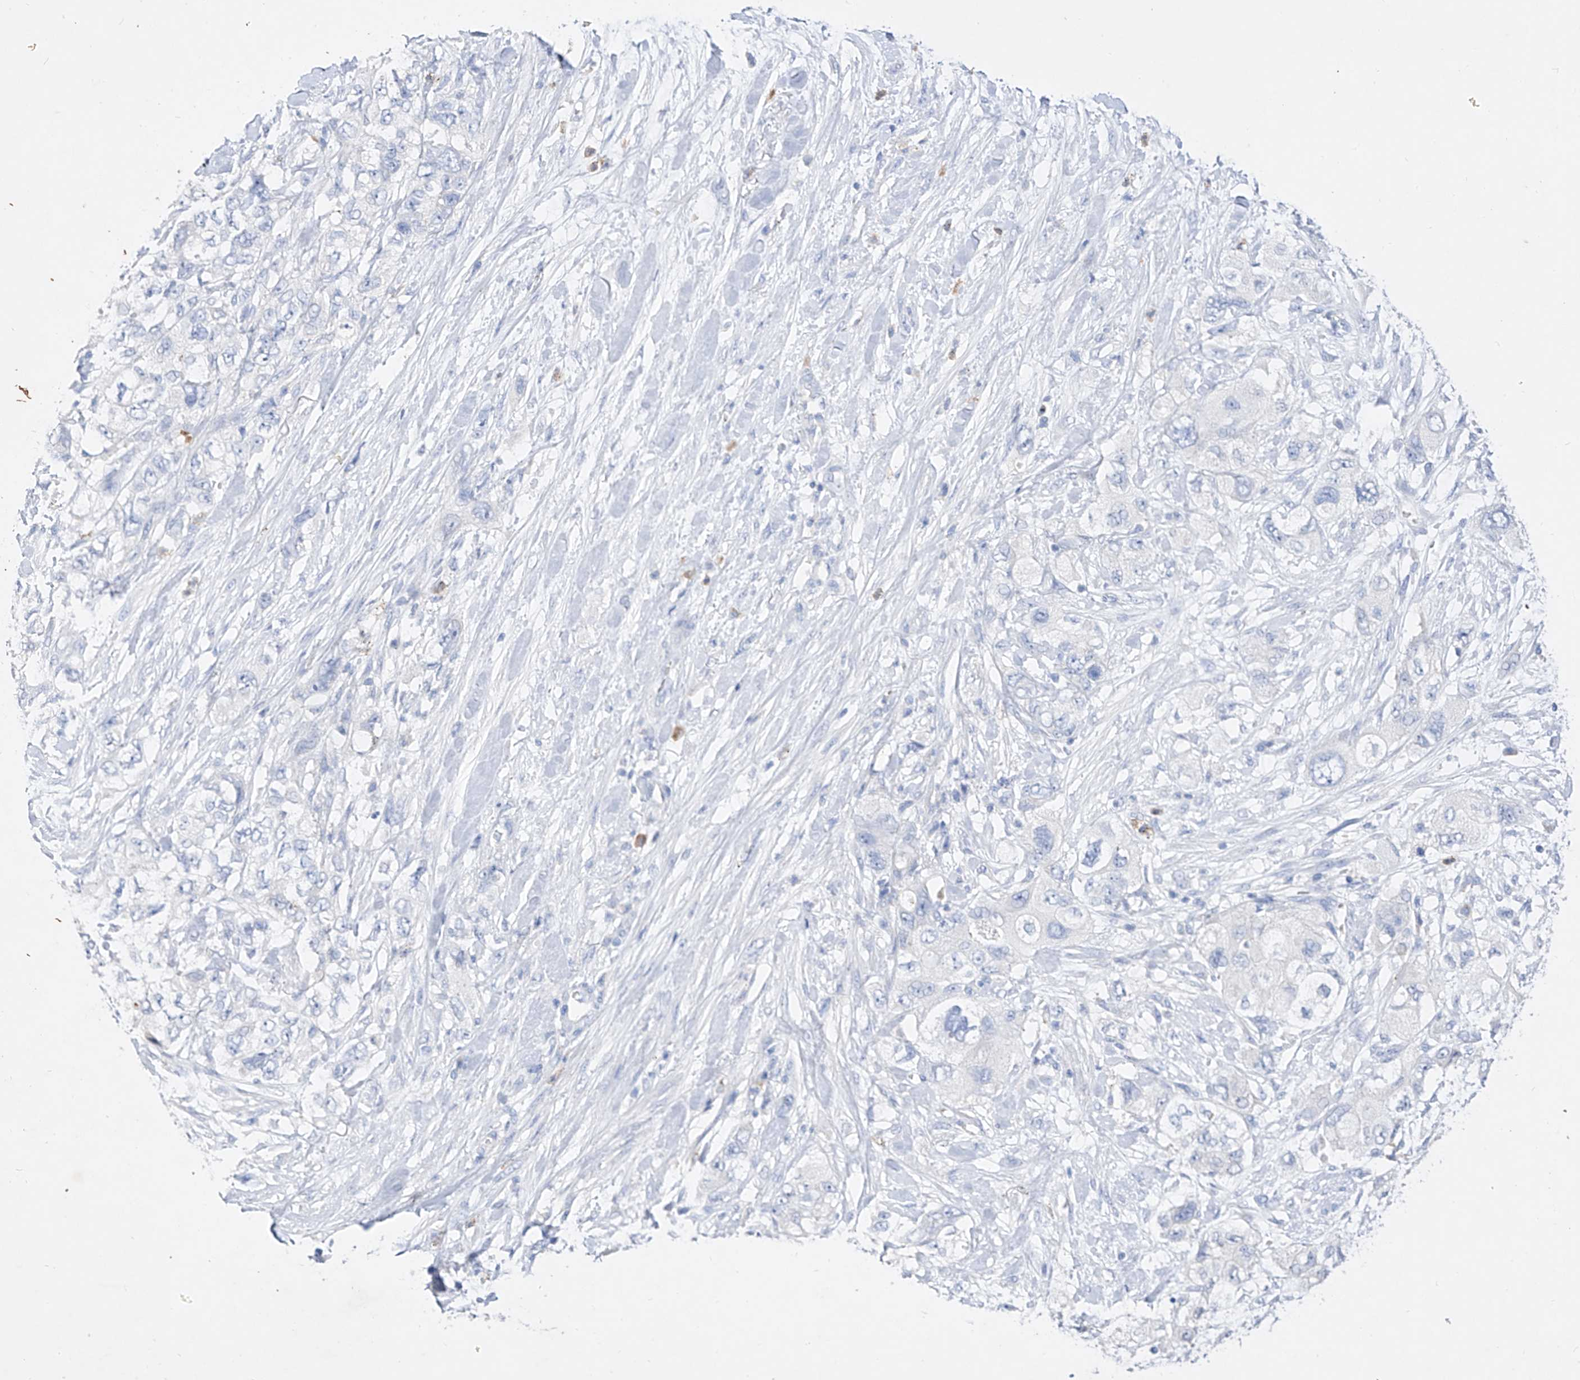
{"staining": {"intensity": "negative", "quantity": "none", "location": "none"}, "tissue": "pancreatic cancer", "cell_type": "Tumor cells", "image_type": "cancer", "snomed": [{"axis": "morphology", "description": "Adenocarcinoma, NOS"}, {"axis": "topography", "description": "Pancreas"}], "caption": "Tumor cells are negative for protein expression in human adenocarcinoma (pancreatic). The staining is performed using DAB (3,3'-diaminobenzidine) brown chromogen with nuclei counter-stained in using hematoxylin.", "gene": "TM7SF2", "patient": {"sex": "female", "age": 73}}